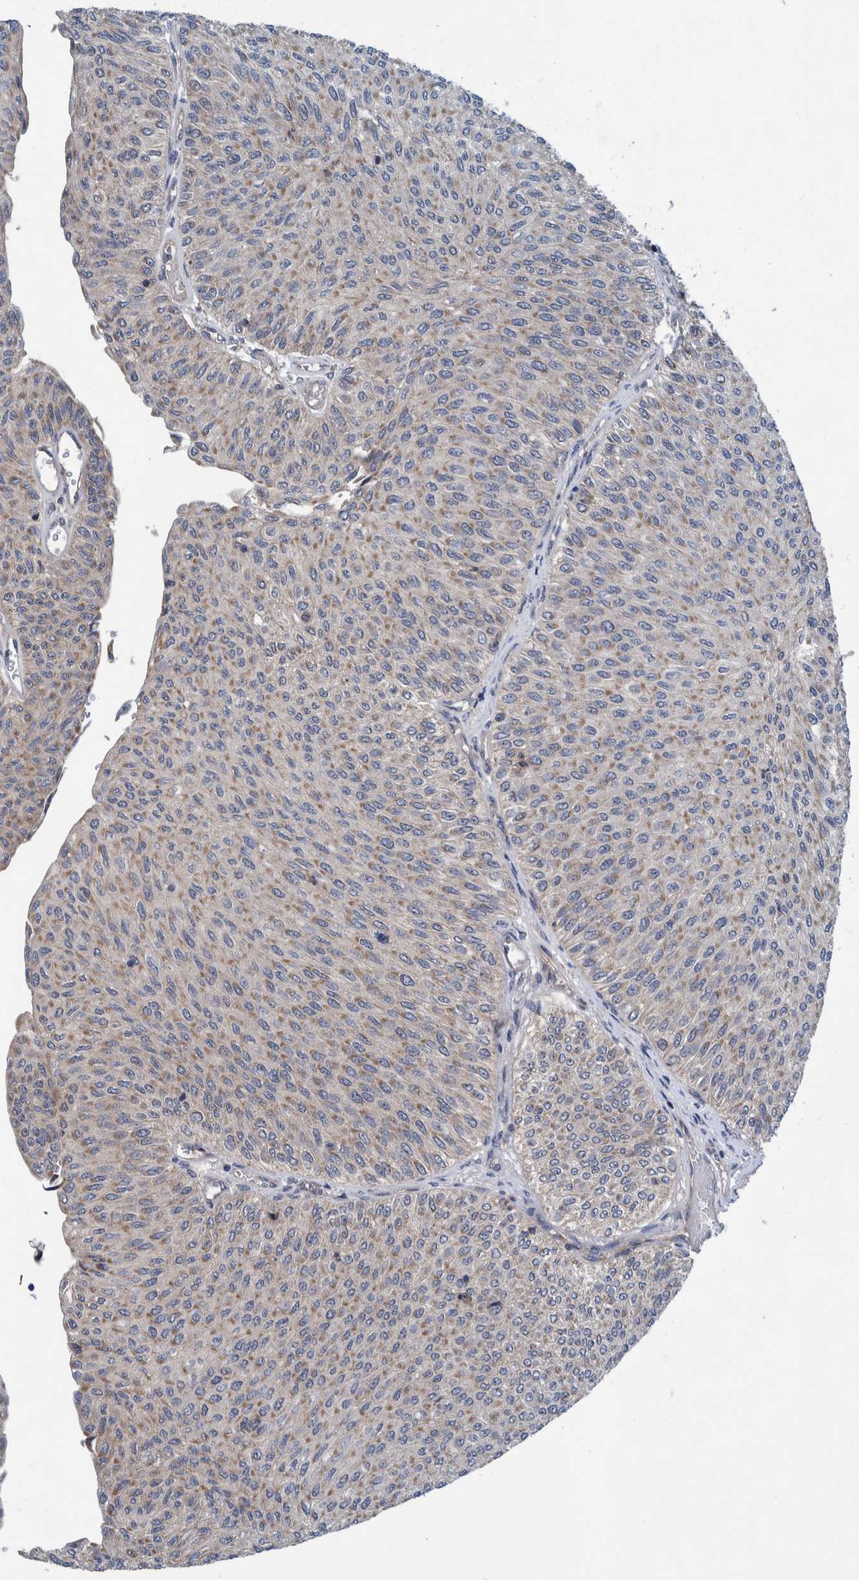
{"staining": {"intensity": "weak", "quantity": ">75%", "location": "cytoplasmic/membranous"}, "tissue": "urothelial cancer", "cell_type": "Tumor cells", "image_type": "cancer", "snomed": [{"axis": "morphology", "description": "Urothelial carcinoma, Low grade"}, {"axis": "topography", "description": "Urinary bladder"}], "caption": "IHC (DAB) staining of human urothelial cancer demonstrates weak cytoplasmic/membranous protein expression in approximately >75% of tumor cells.", "gene": "ITIH3", "patient": {"sex": "male", "age": 78}}